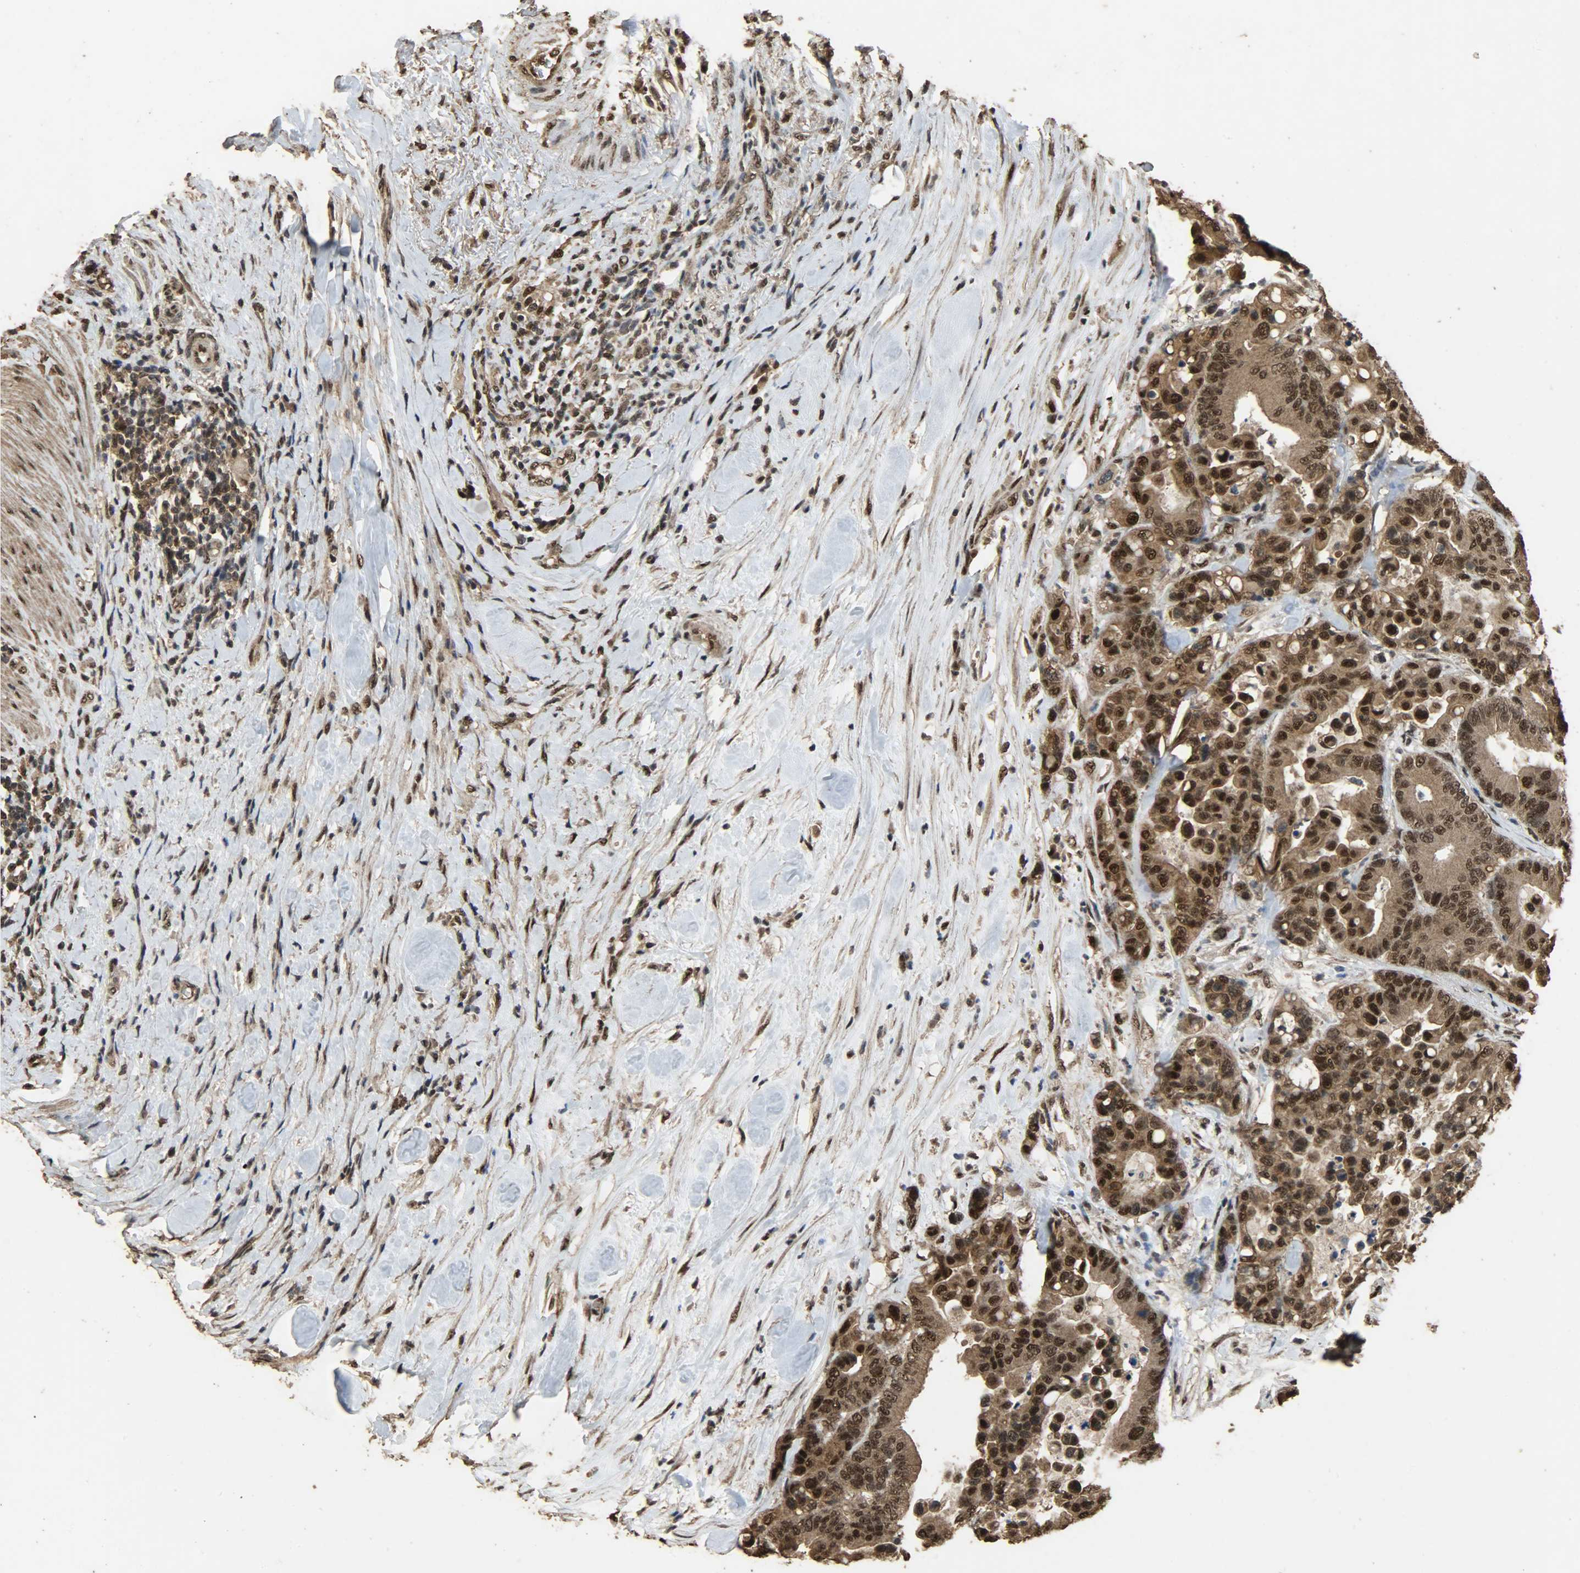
{"staining": {"intensity": "strong", "quantity": ">75%", "location": "cytoplasmic/membranous,nuclear"}, "tissue": "colorectal cancer", "cell_type": "Tumor cells", "image_type": "cancer", "snomed": [{"axis": "morphology", "description": "Adenocarcinoma, NOS"}, {"axis": "topography", "description": "Colon"}], "caption": "The immunohistochemical stain labels strong cytoplasmic/membranous and nuclear staining in tumor cells of colorectal cancer (adenocarcinoma) tissue.", "gene": "CCNT2", "patient": {"sex": "male", "age": 82}}